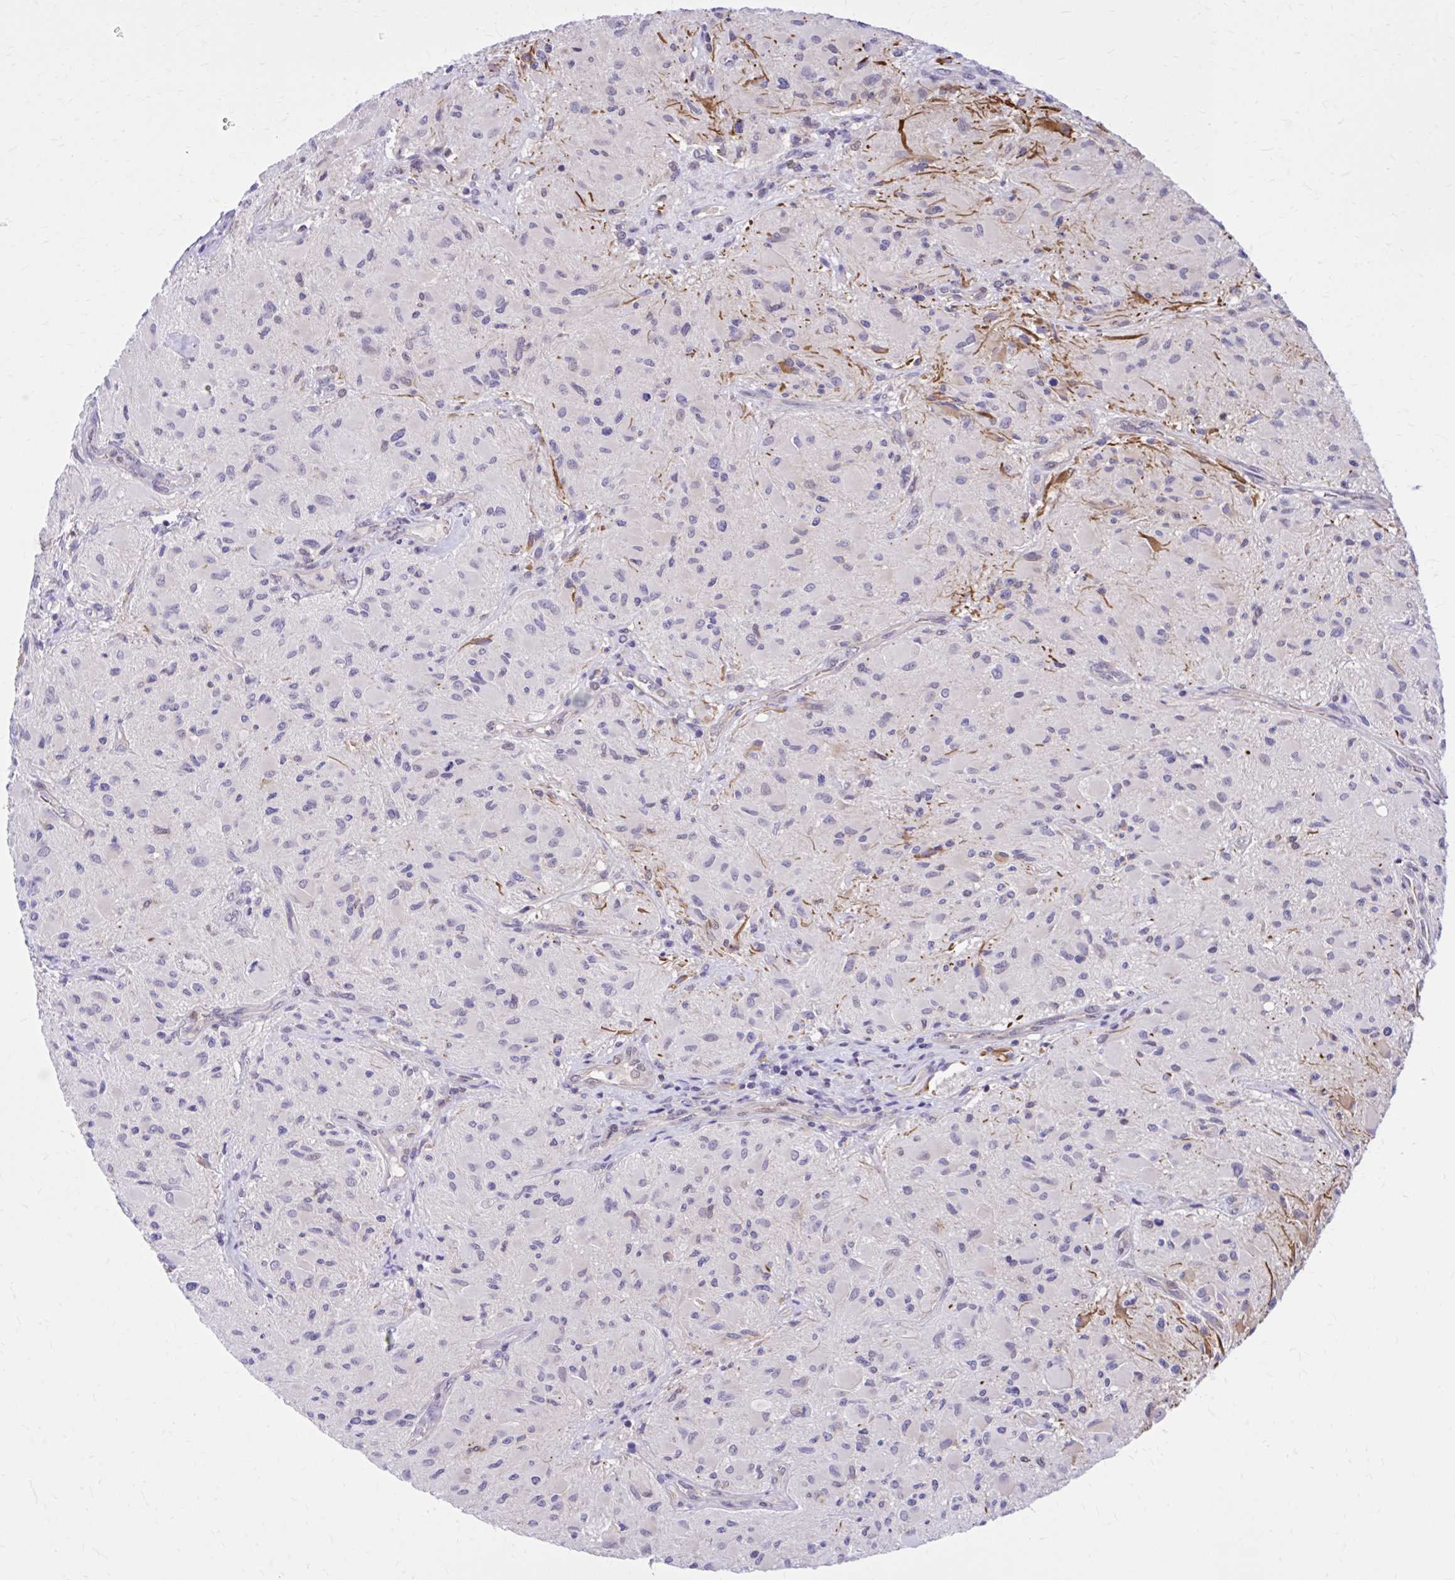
{"staining": {"intensity": "negative", "quantity": "none", "location": "none"}, "tissue": "glioma", "cell_type": "Tumor cells", "image_type": "cancer", "snomed": [{"axis": "morphology", "description": "Glioma, malignant, High grade"}, {"axis": "topography", "description": "Brain"}], "caption": "The histopathology image reveals no significant staining in tumor cells of glioma.", "gene": "ZBTB25", "patient": {"sex": "female", "age": 65}}